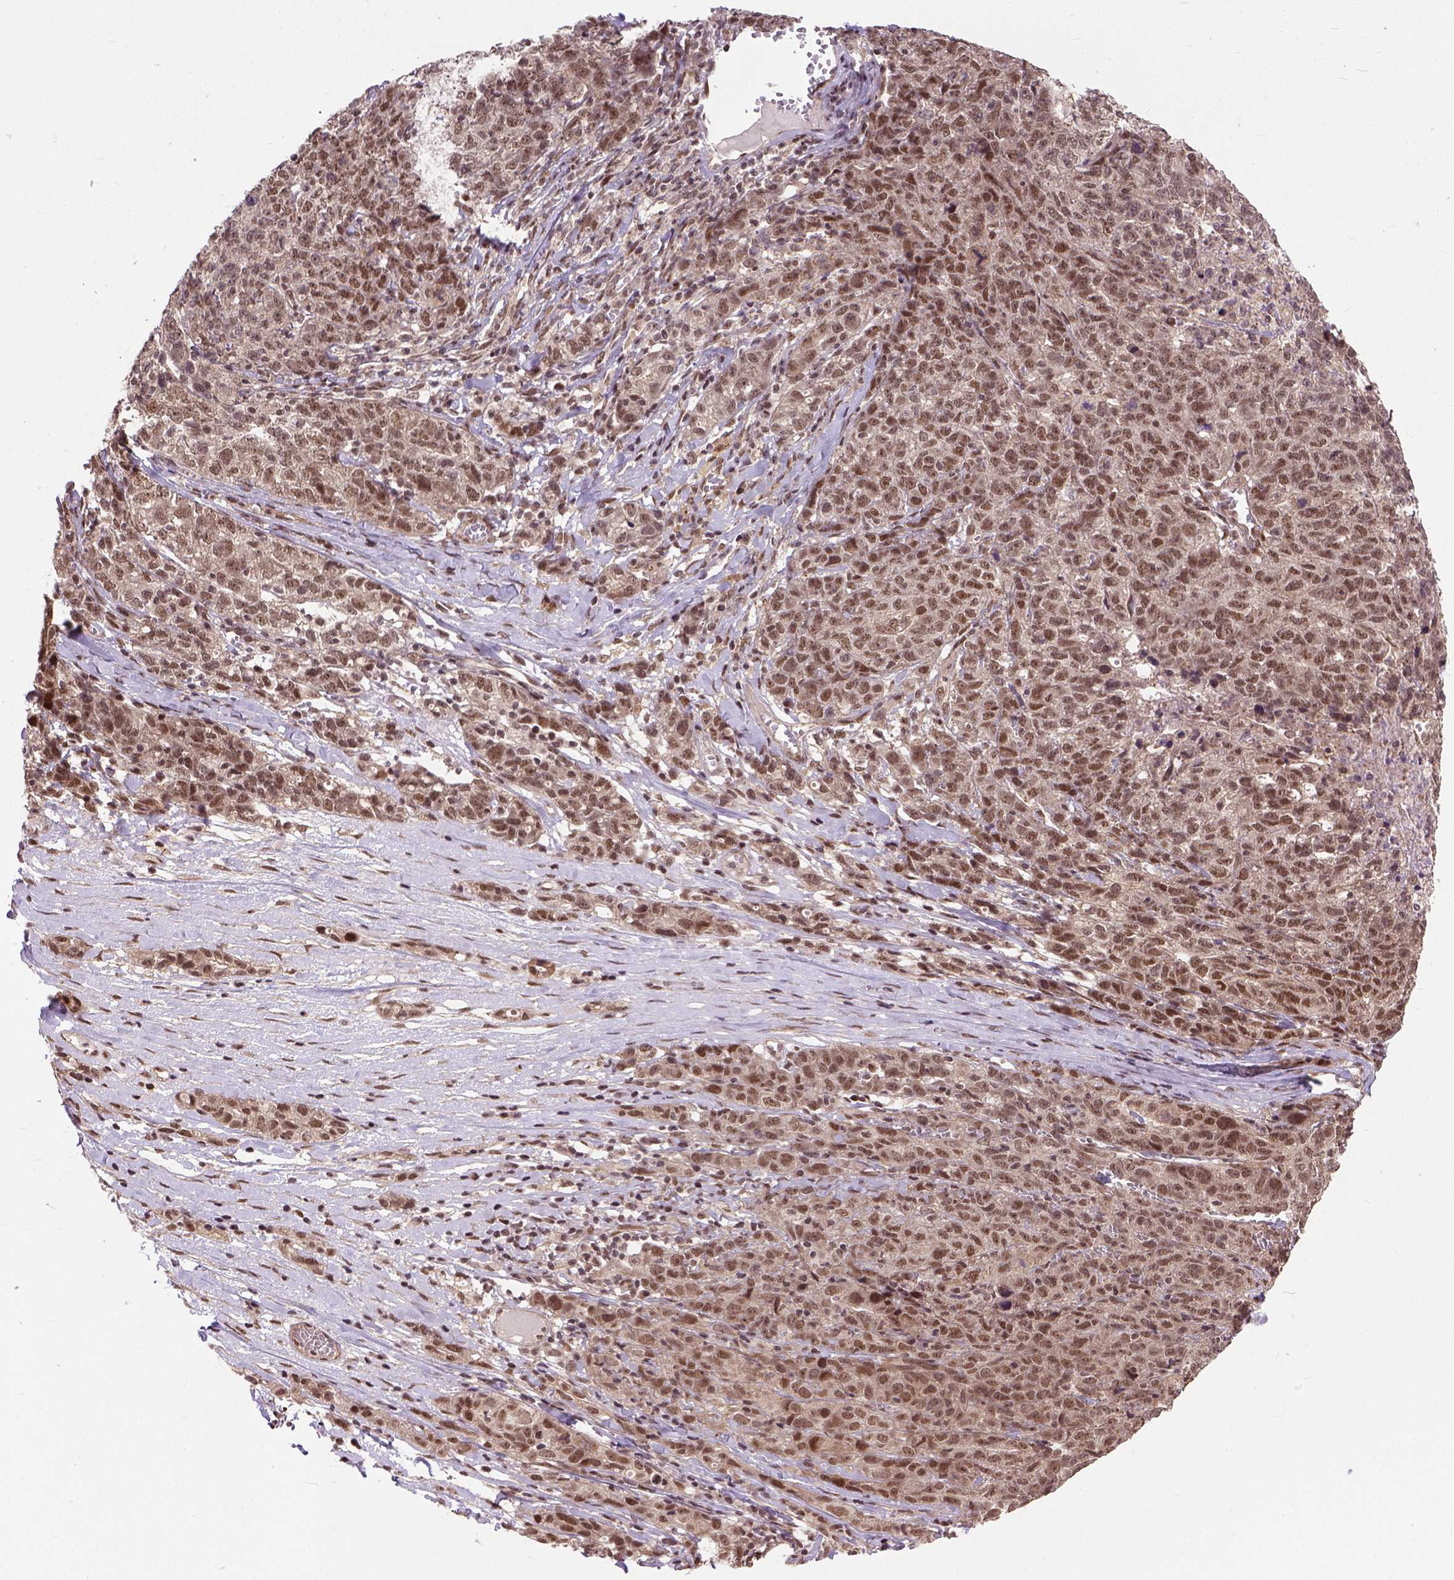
{"staining": {"intensity": "moderate", "quantity": ">75%", "location": "nuclear"}, "tissue": "ovarian cancer", "cell_type": "Tumor cells", "image_type": "cancer", "snomed": [{"axis": "morphology", "description": "Cystadenocarcinoma, serous, NOS"}, {"axis": "topography", "description": "Ovary"}], "caption": "Immunohistochemistry (IHC) staining of ovarian serous cystadenocarcinoma, which reveals medium levels of moderate nuclear staining in about >75% of tumor cells indicating moderate nuclear protein positivity. The staining was performed using DAB (brown) for protein detection and nuclei were counterstained in hematoxylin (blue).", "gene": "ZNF630", "patient": {"sex": "female", "age": 71}}